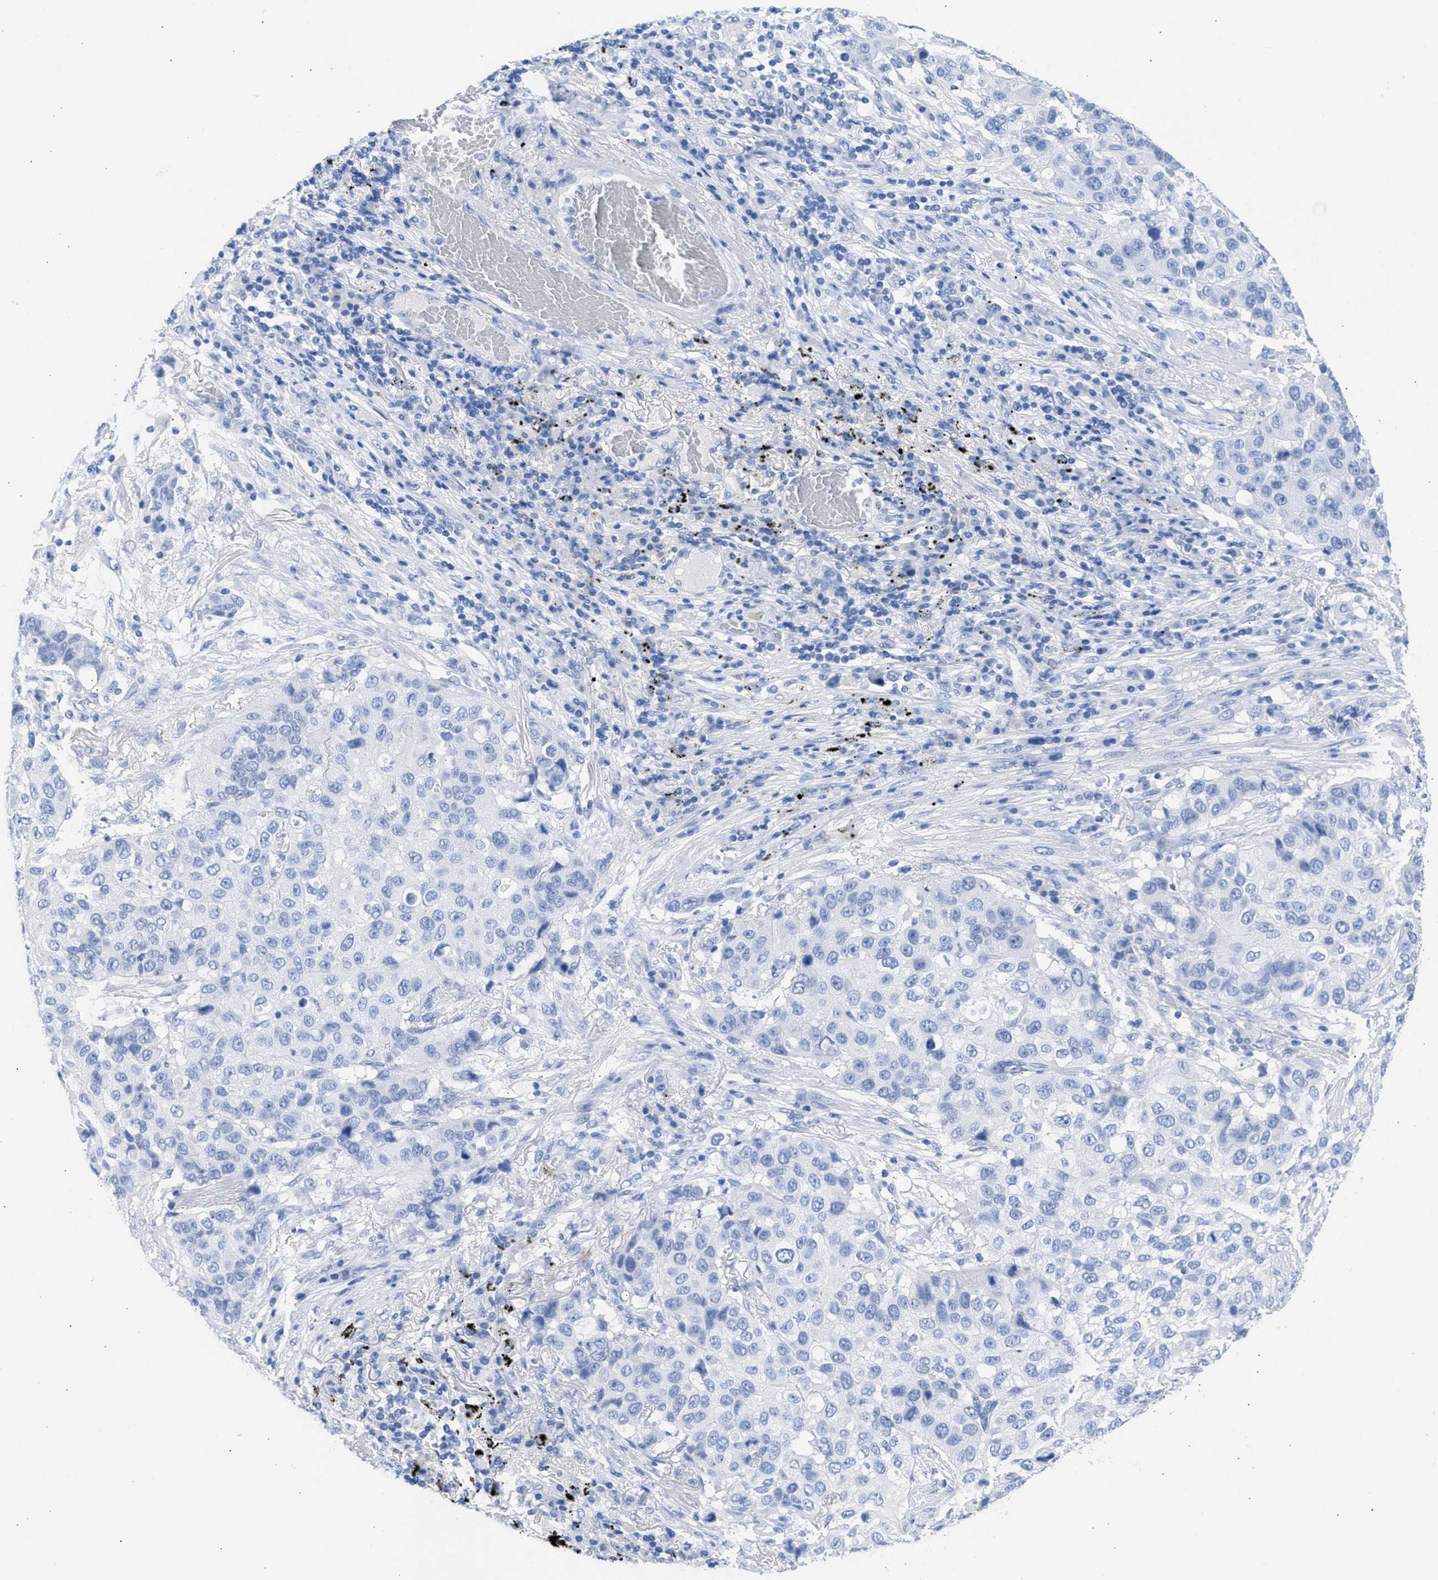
{"staining": {"intensity": "negative", "quantity": "none", "location": "none"}, "tissue": "lung cancer", "cell_type": "Tumor cells", "image_type": "cancer", "snomed": [{"axis": "morphology", "description": "Squamous cell carcinoma, NOS"}, {"axis": "topography", "description": "Lung"}], "caption": "An image of lung cancer stained for a protein exhibits no brown staining in tumor cells.", "gene": "NCAM1", "patient": {"sex": "male", "age": 57}}